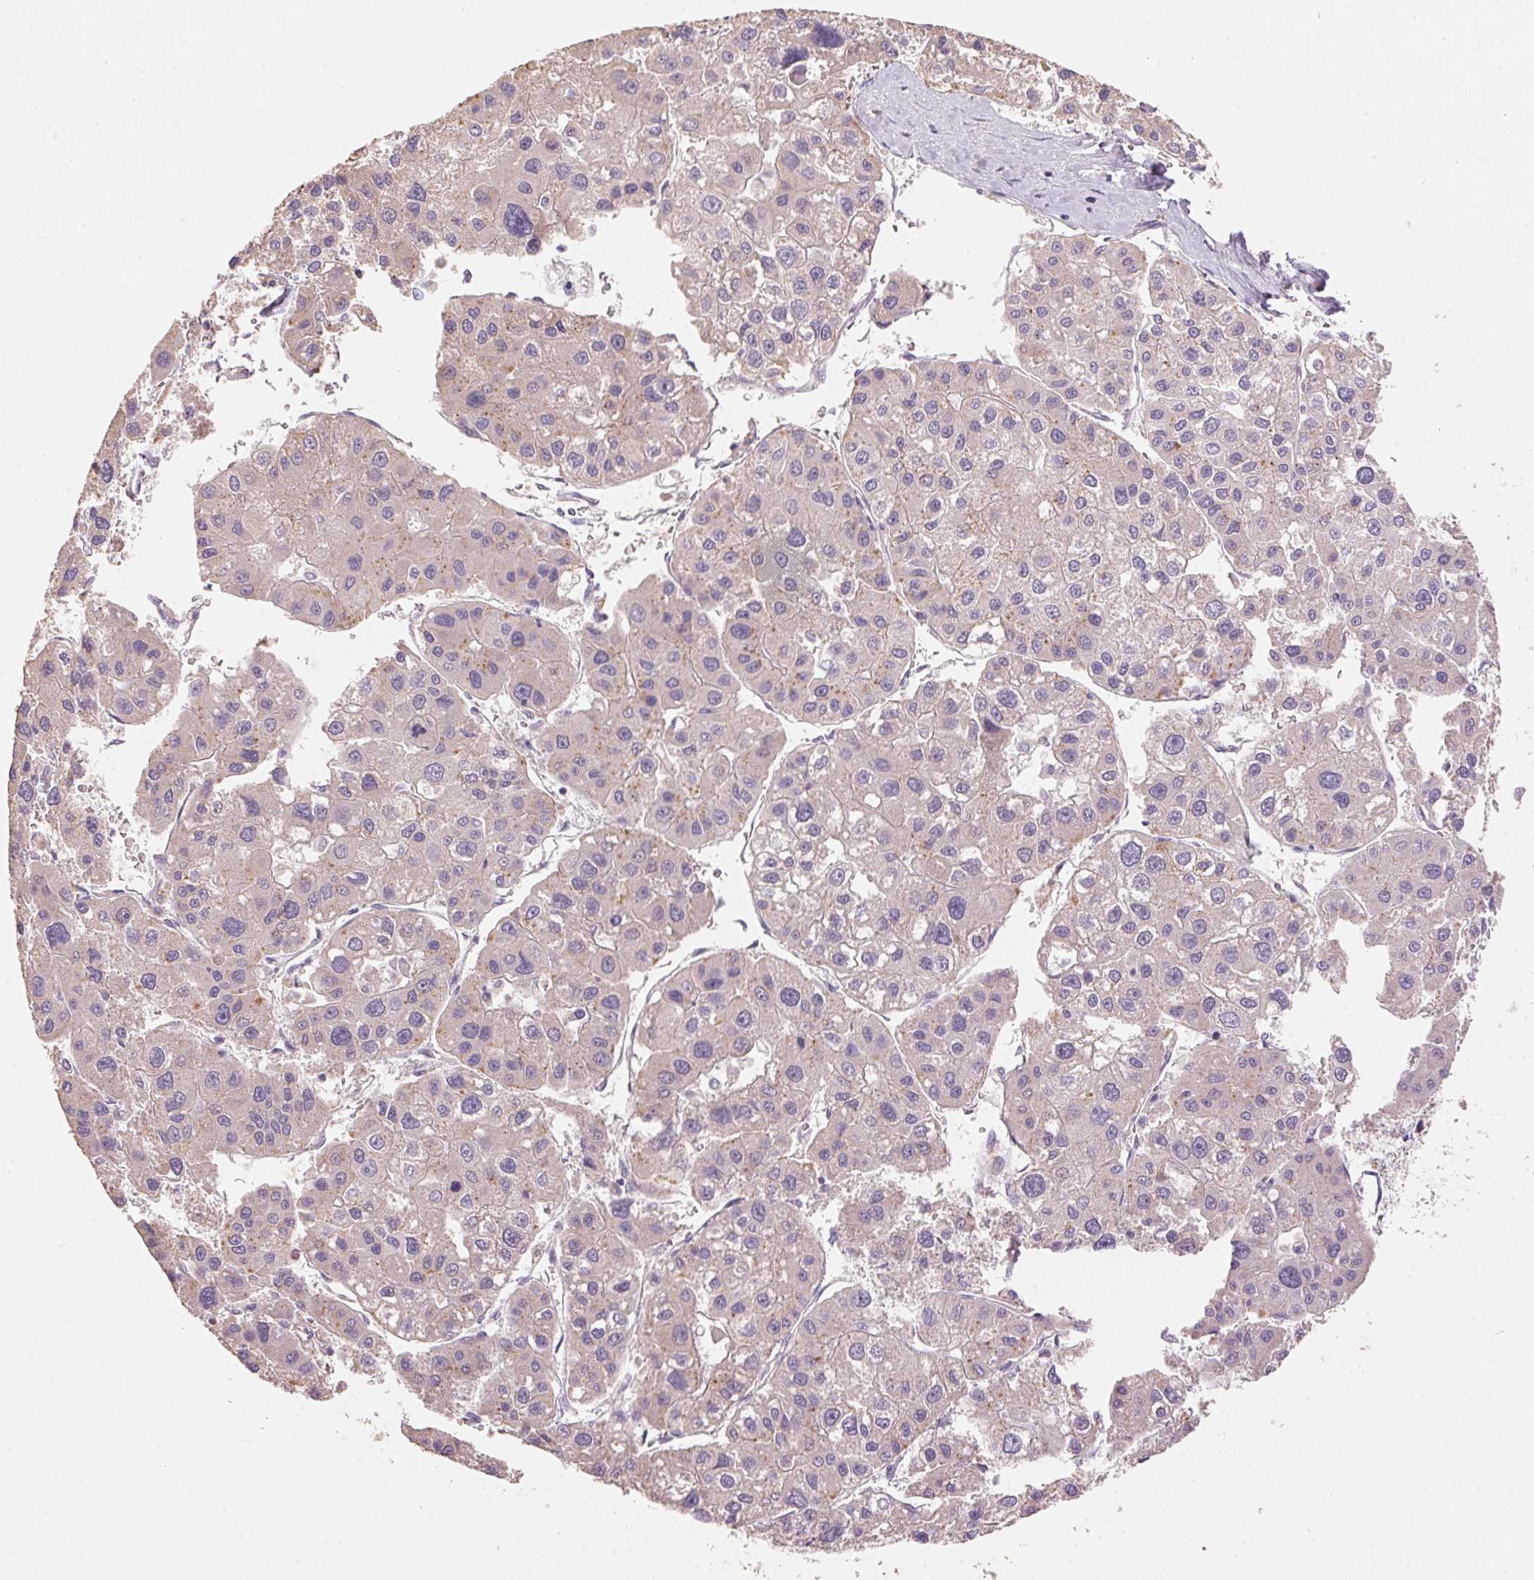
{"staining": {"intensity": "weak", "quantity": "<25%", "location": "cytoplasmic/membranous"}, "tissue": "liver cancer", "cell_type": "Tumor cells", "image_type": "cancer", "snomed": [{"axis": "morphology", "description": "Carcinoma, Hepatocellular, NOS"}, {"axis": "topography", "description": "Liver"}], "caption": "Immunohistochemistry (IHC) image of liver cancer stained for a protein (brown), which exhibits no staining in tumor cells.", "gene": "LYZL6", "patient": {"sex": "male", "age": 73}}